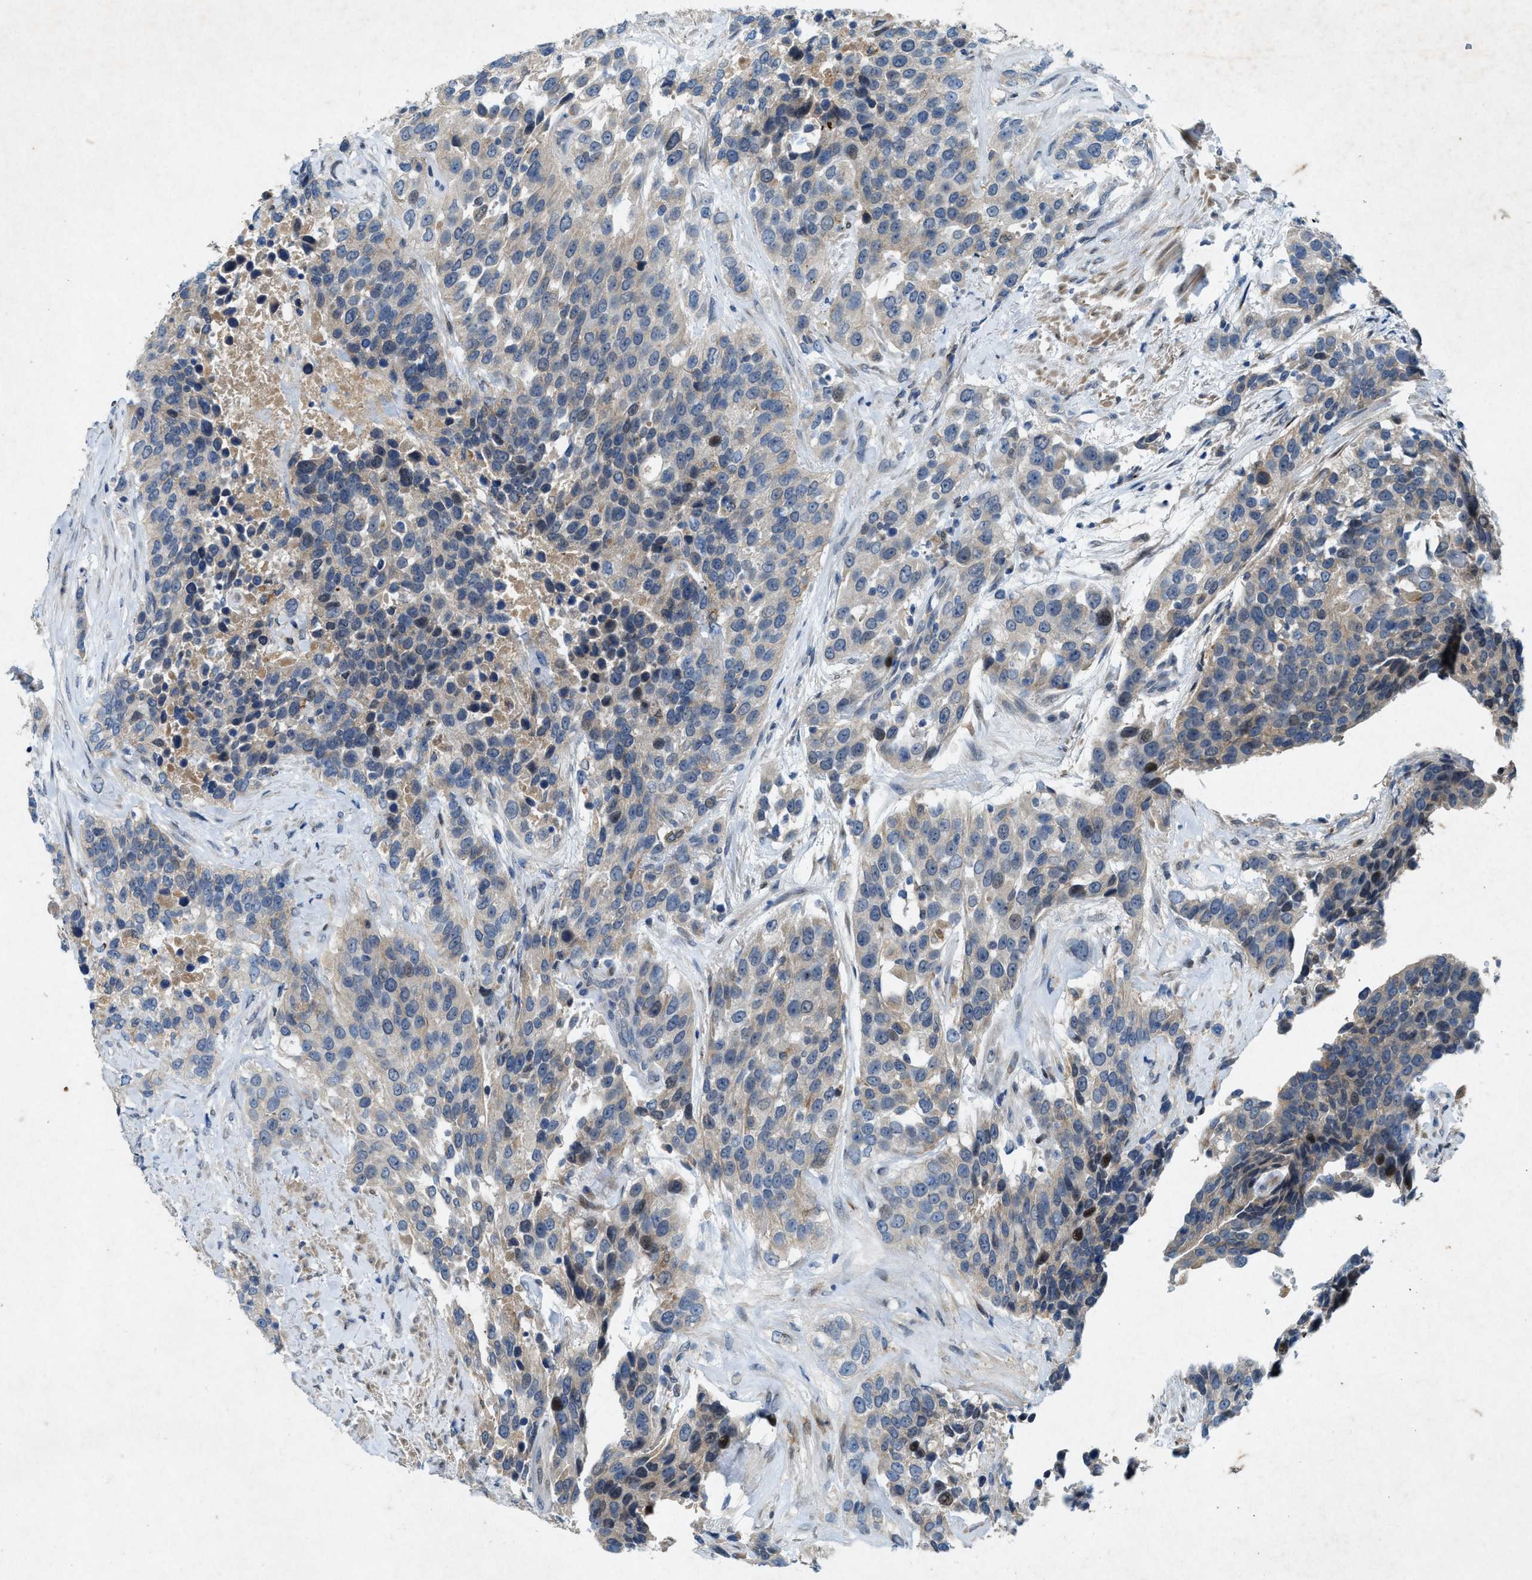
{"staining": {"intensity": "weak", "quantity": "<25%", "location": "cytoplasmic/membranous"}, "tissue": "urothelial cancer", "cell_type": "Tumor cells", "image_type": "cancer", "snomed": [{"axis": "morphology", "description": "Urothelial carcinoma, High grade"}, {"axis": "topography", "description": "Urinary bladder"}], "caption": "Immunohistochemical staining of human urothelial cancer shows no significant expression in tumor cells.", "gene": "URGCP", "patient": {"sex": "female", "age": 80}}